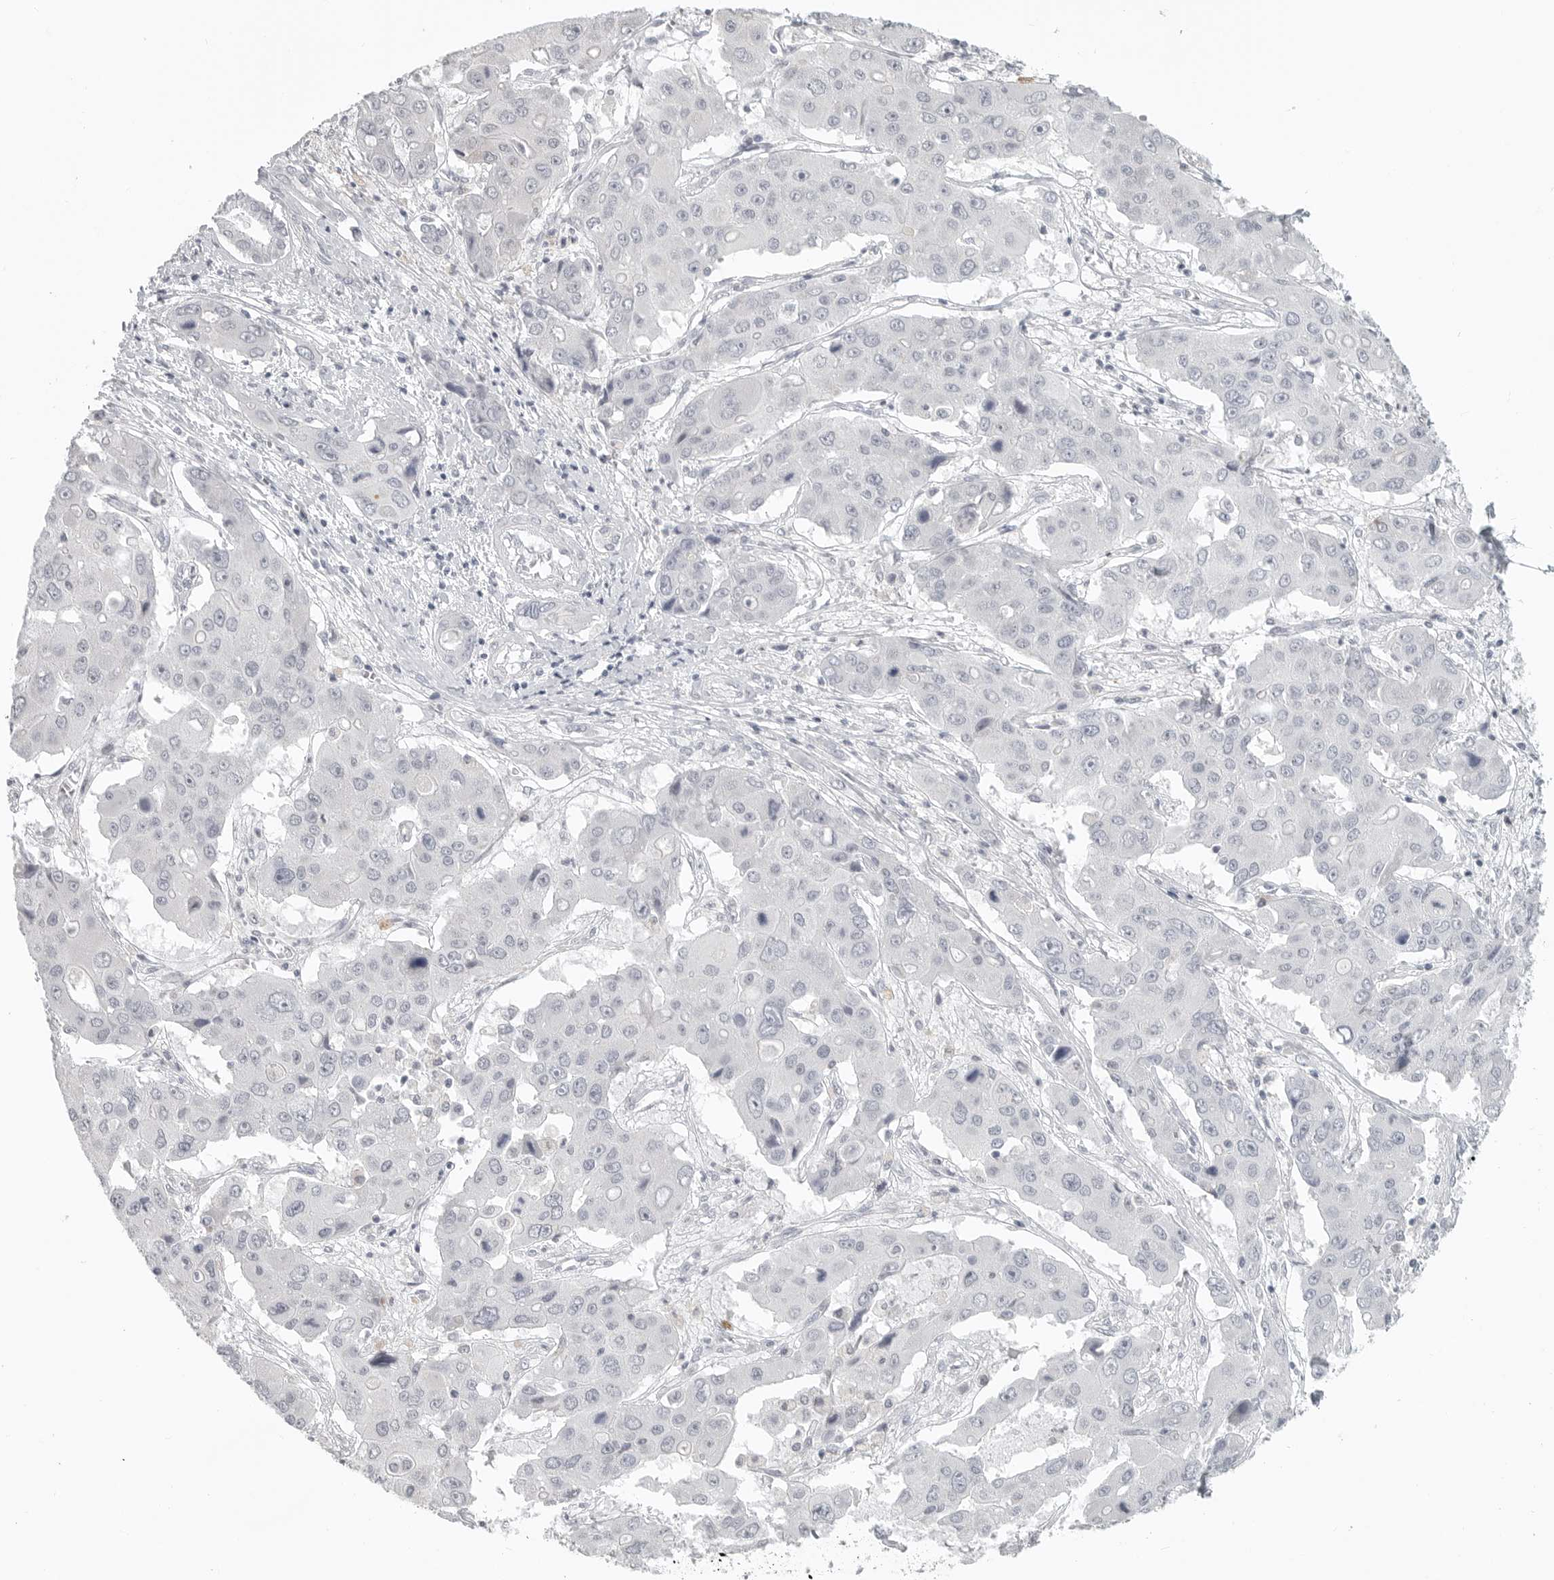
{"staining": {"intensity": "negative", "quantity": "none", "location": "none"}, "tissue": "liver cancer", "cell_type": "Tumor cells", "image_type": "cancer", "snomed": [{"axis": "morphology", "description": "Cholangiocarcinoma"}, {"axis": "topography", "description": "Liver"}], "caption": "A micrograph of liver cholangiocarcinoma stained for a protein demonstrates no brown staining in tumor cells.", "gene": "BPIFA1", "patient": {"sex": "male", "age": 67}}